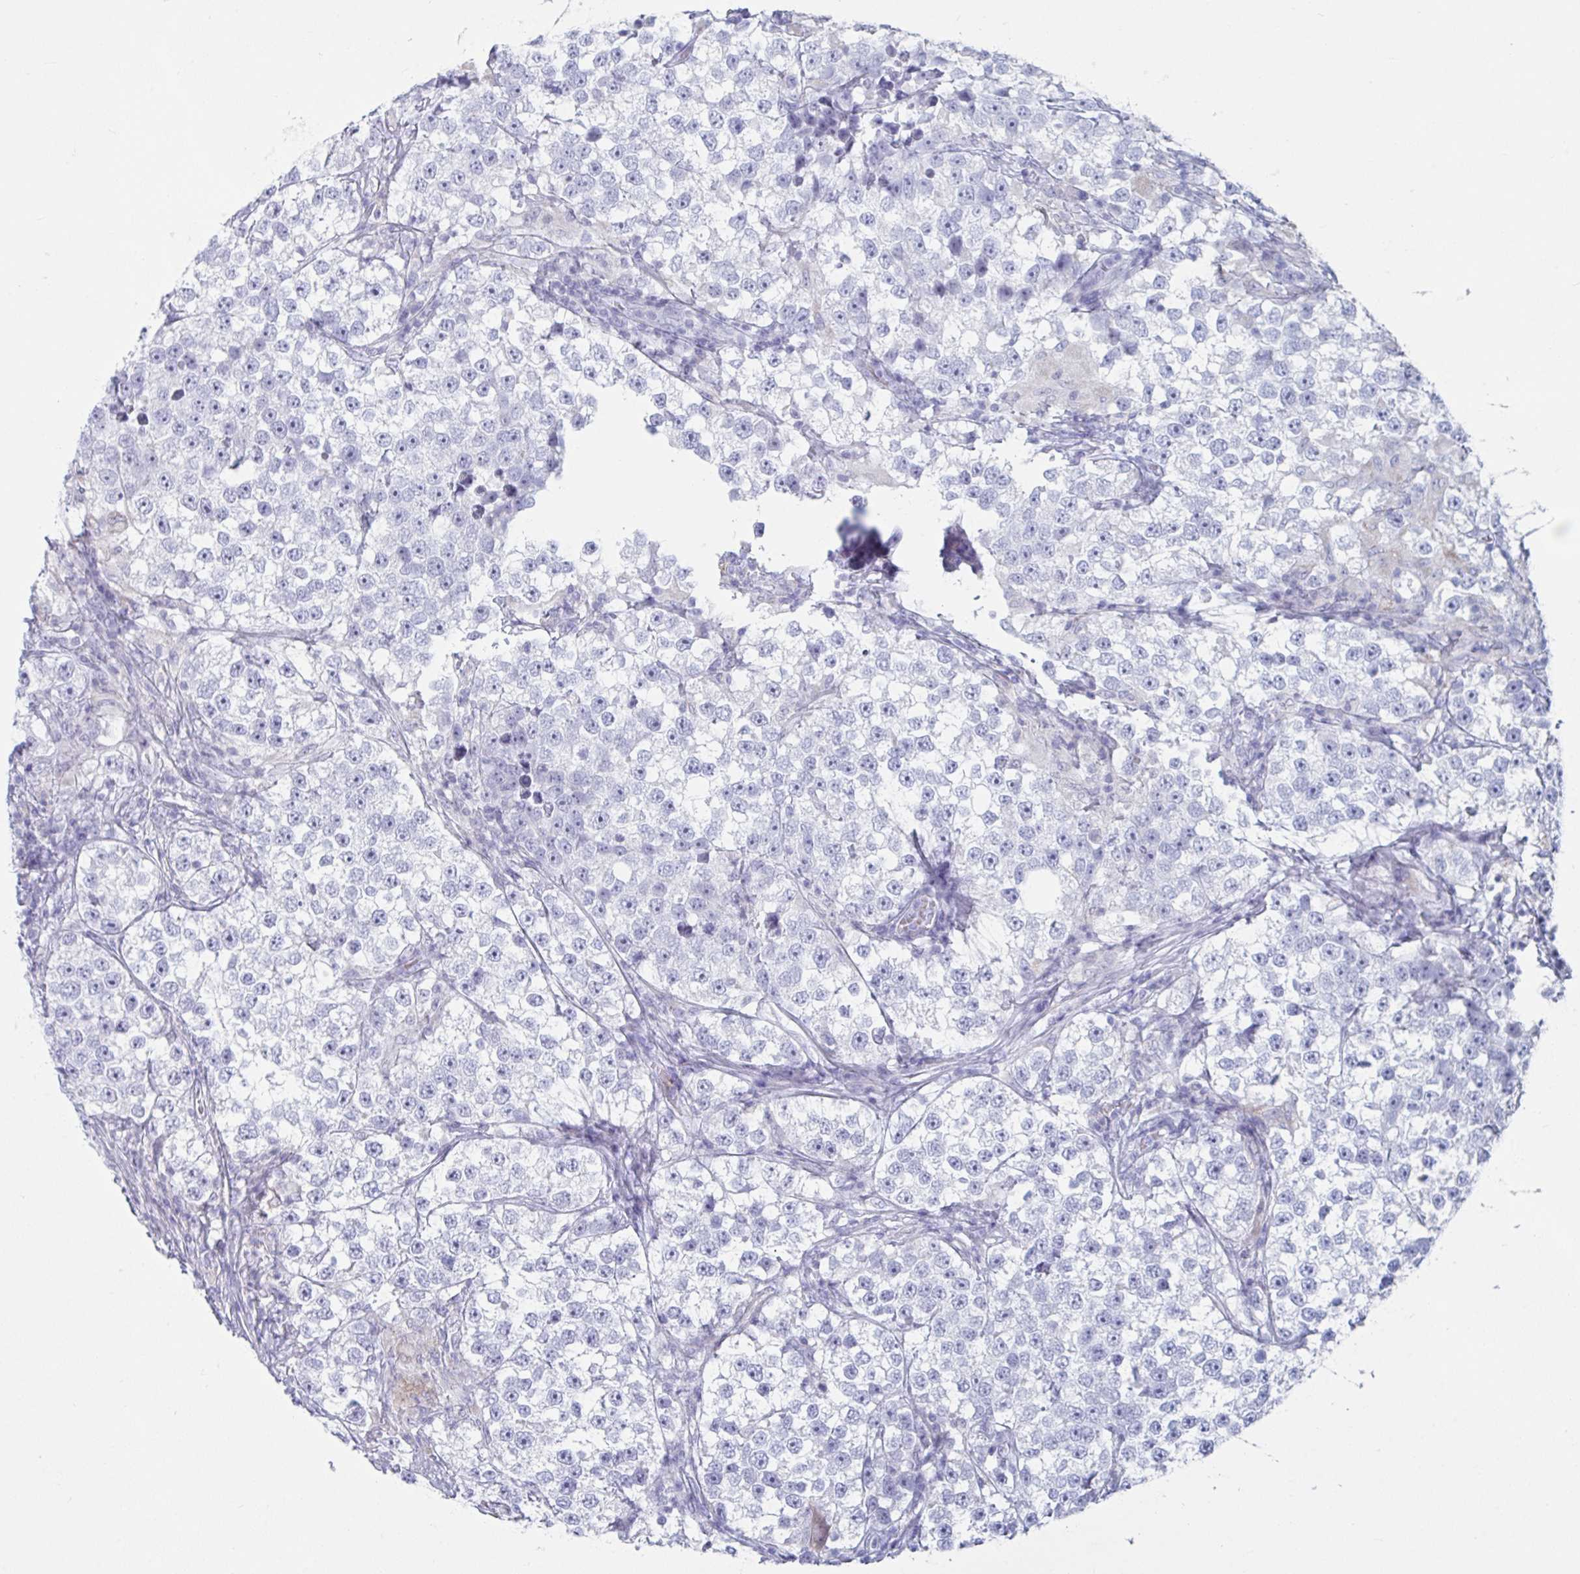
{"staining": {"intensity": "negative", "quantity": "none", "location": "none"}, "tissue": "testis cancer", "cell_type": "Tumor cells", "image_type": "cancer", "snomed": [{"axis": "morphology", "description": "Seminoma, NOS"}, {"axis": "topography", "description": "Testis"}], "caption": "A high-resolution micrograph shows immunohistochemistry staining of testis seminoma, which exhibits no significant staining in tumor cells.", "gene": "CYP4F11", "patient": {"sex": "male", "age": 46}}